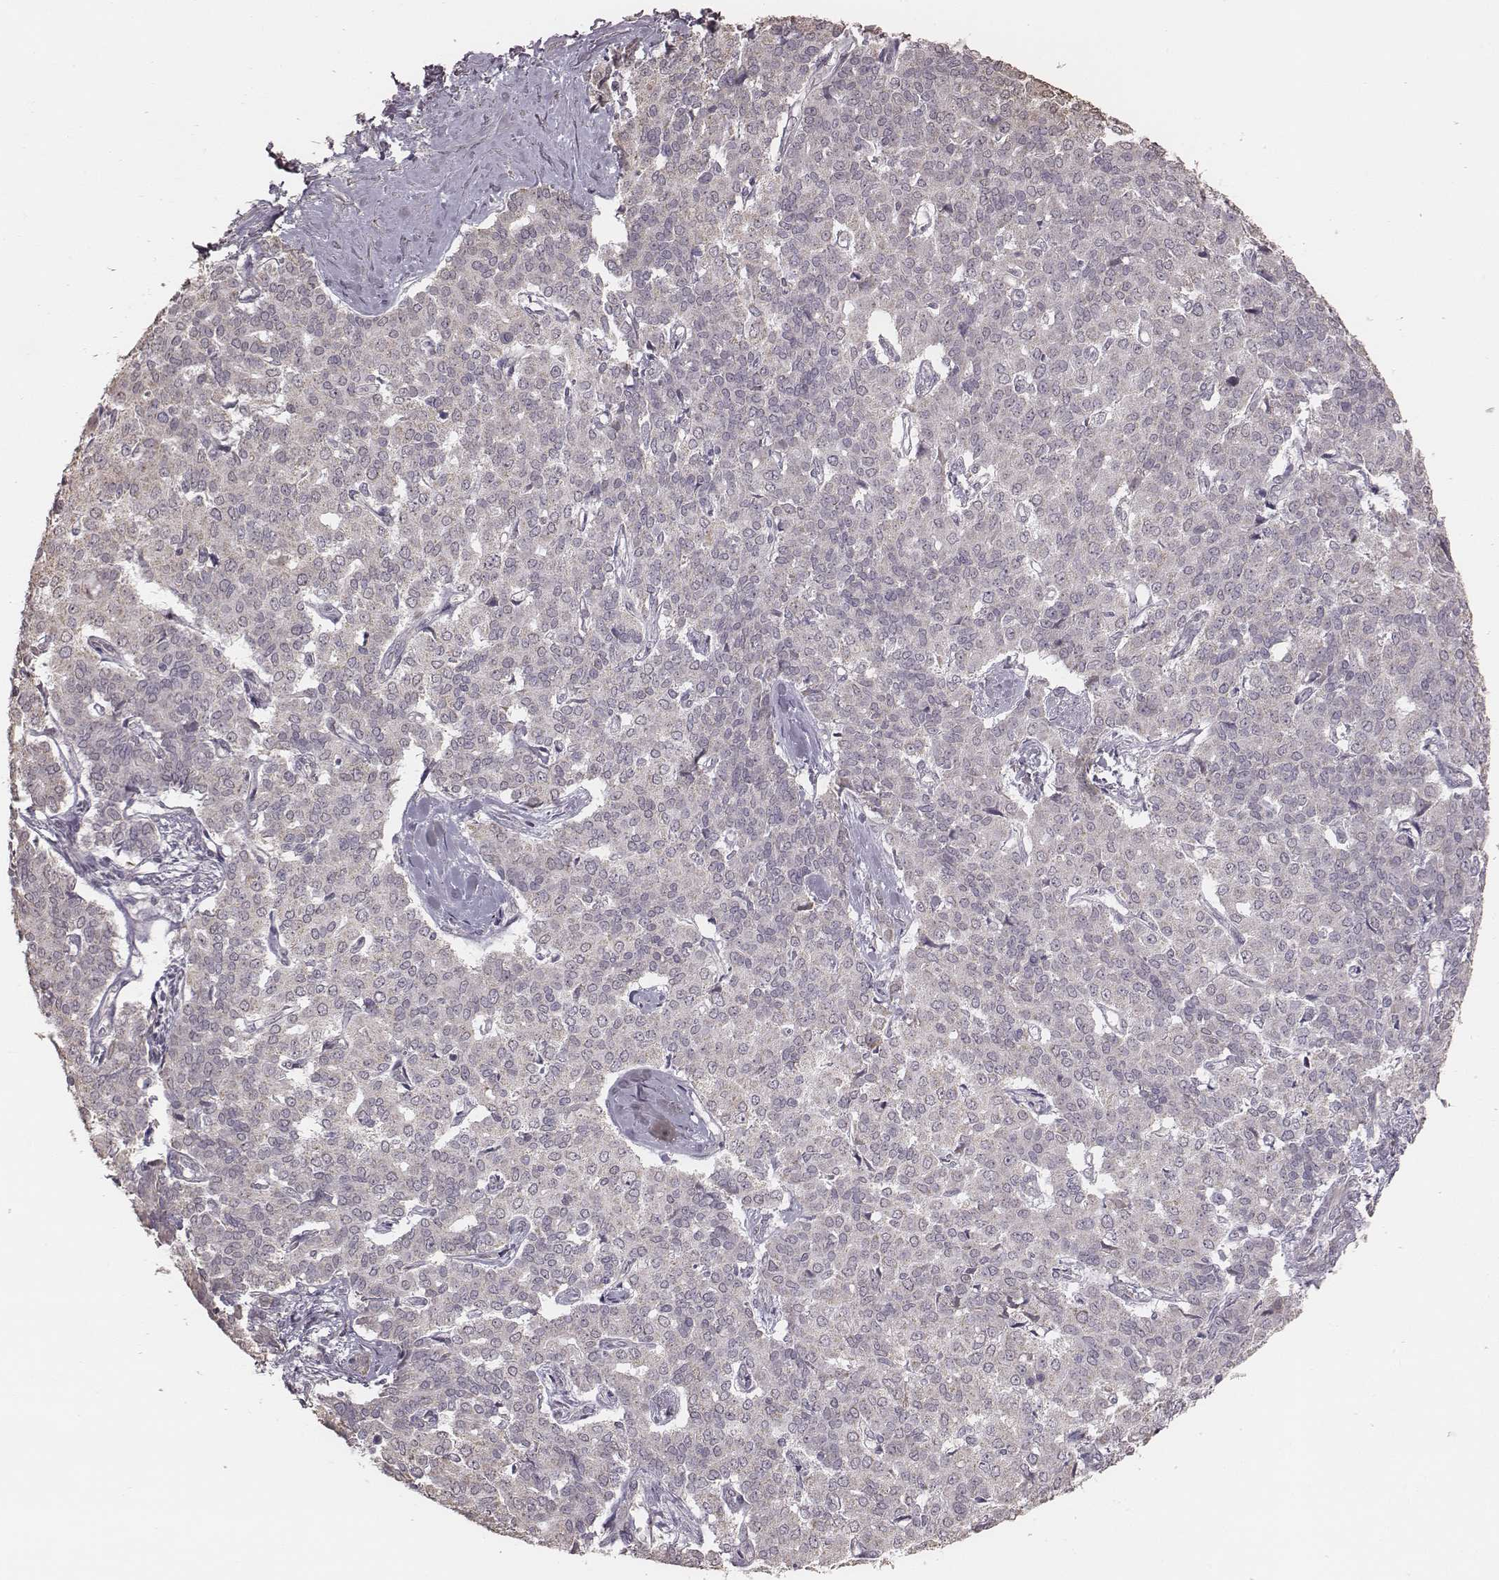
{"staining": {"intensity": "negative", "quantity": "none", "location": "none"}, "tissue": "liver cancer", "cell_type": "Tumor cells", "image_type": "cancer", "snomed": [{"axis": "morphology", "description": "Cholangiocarcinoma"}, {"axis": "topography", "description": "Liver"}], "caption": "This histopathology image is of liver cancer (cholangiocarcinoma) stained with immunohistochemistry (IHC) to label a protein in brown with the nuclei are counter-stained blue. There is no staining in tumor cells. (DAB (3,3'-diaminobenzidine) IHC, high magnification).", "gene": "SLC7A4", "patient": {"sex": "female", "age": 47}}